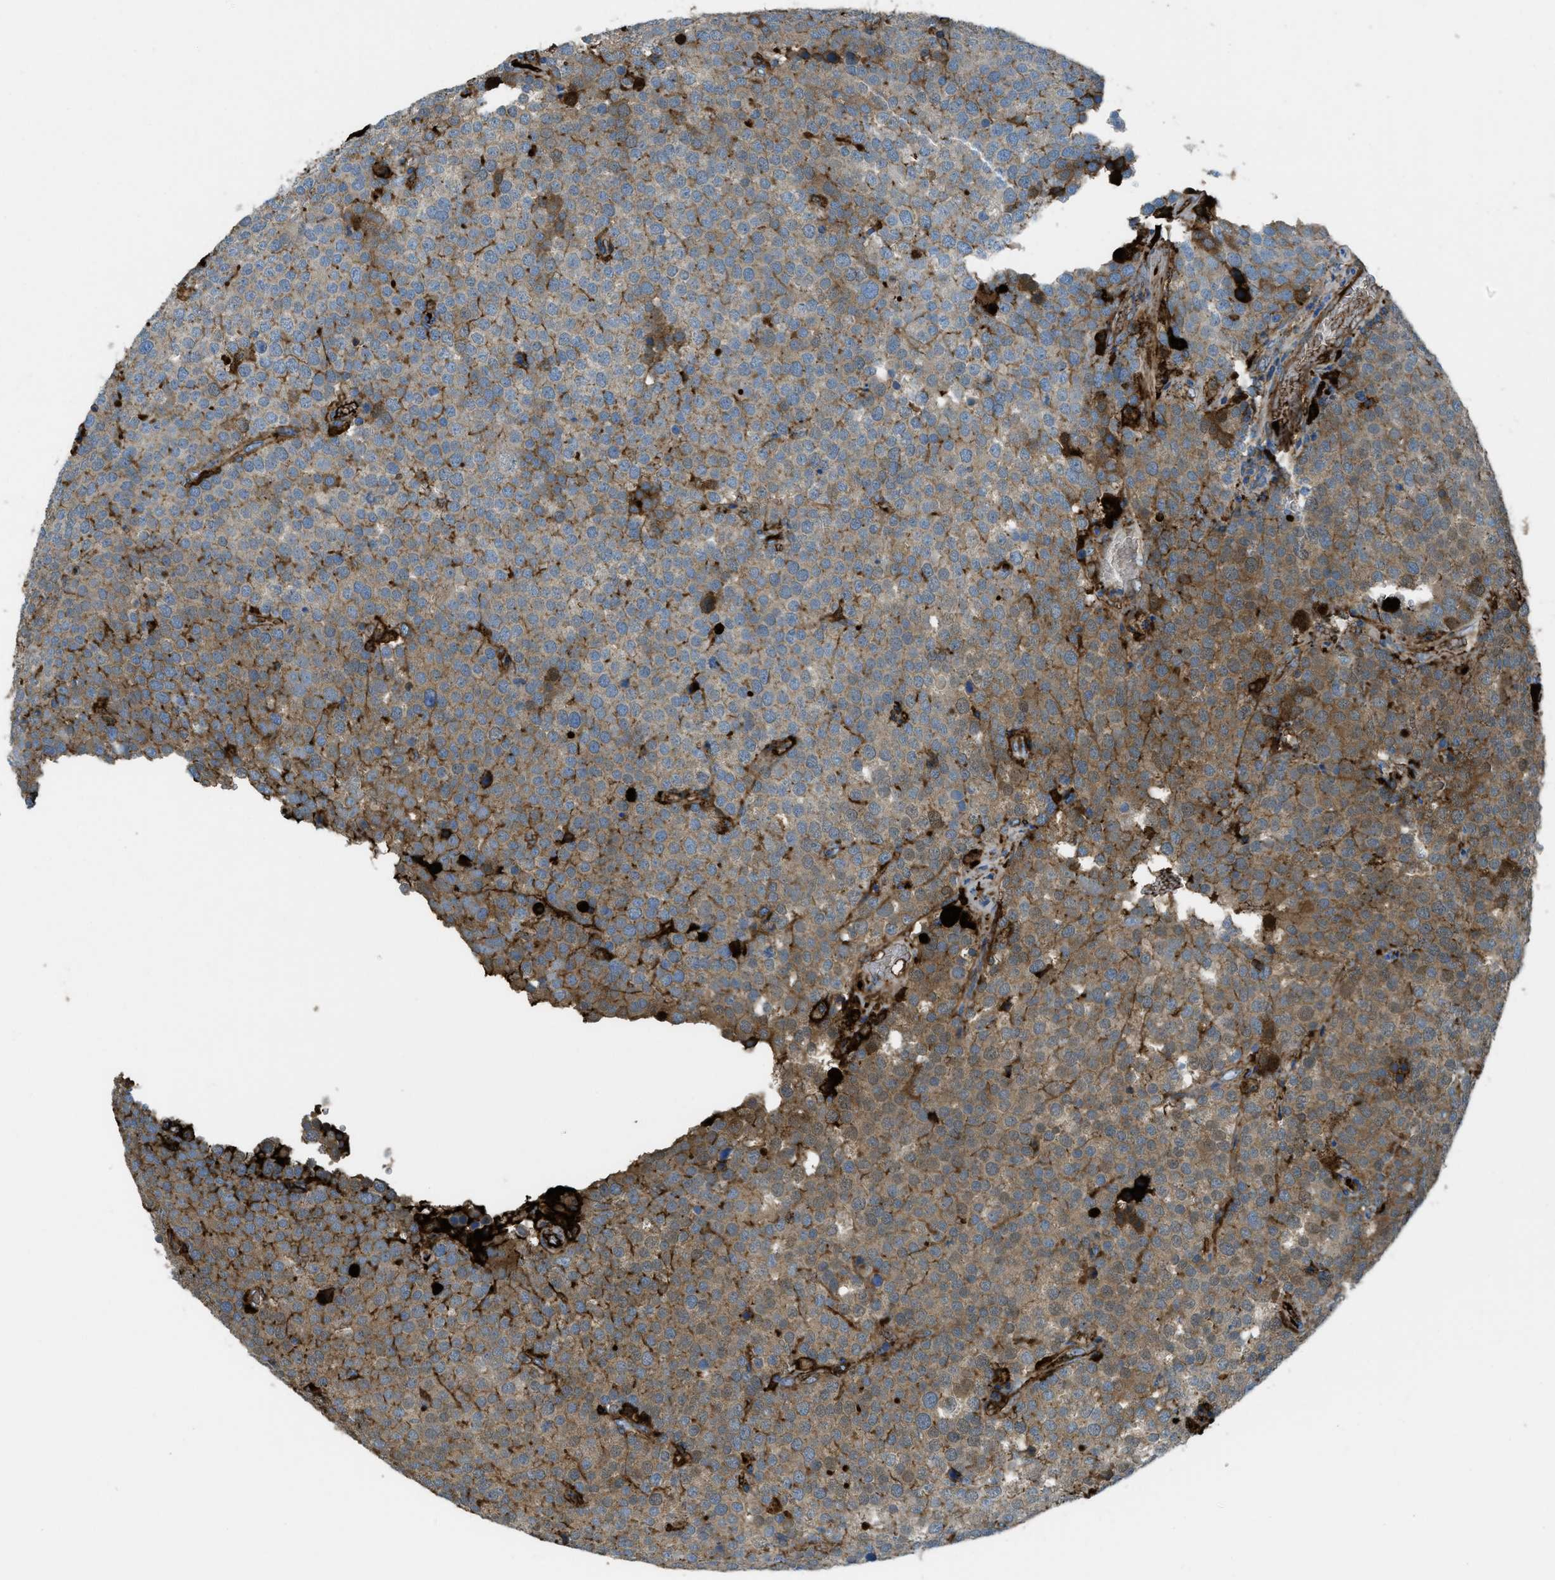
{"staining": {"intensity": "strong", "quantity": "25%-75%", "location": "cytoplasmic/membranous"}, "tissue": "testis cancer", "cell_type": "Tumor cells", "image_type": "cancer", "snomed": [{"axis": "morphology", "description": "Normal tissue, NOS"}, {"axis": "morphology", "description": "Seminoma, NOS"}, {"axis": "topography", "description": "Testis"}], "caption": "An immunohistochemistry histopathology image of tumor tissue is shown. Protein staining in brown shows strong cytoplasmic/membranous positivity in seminoma (testis) within tumor cells. (Brightfield microscopy of DAB IHC at high magnification).", "gene": "TRIM59", "patient": {"sex": "male", "age": 71}}